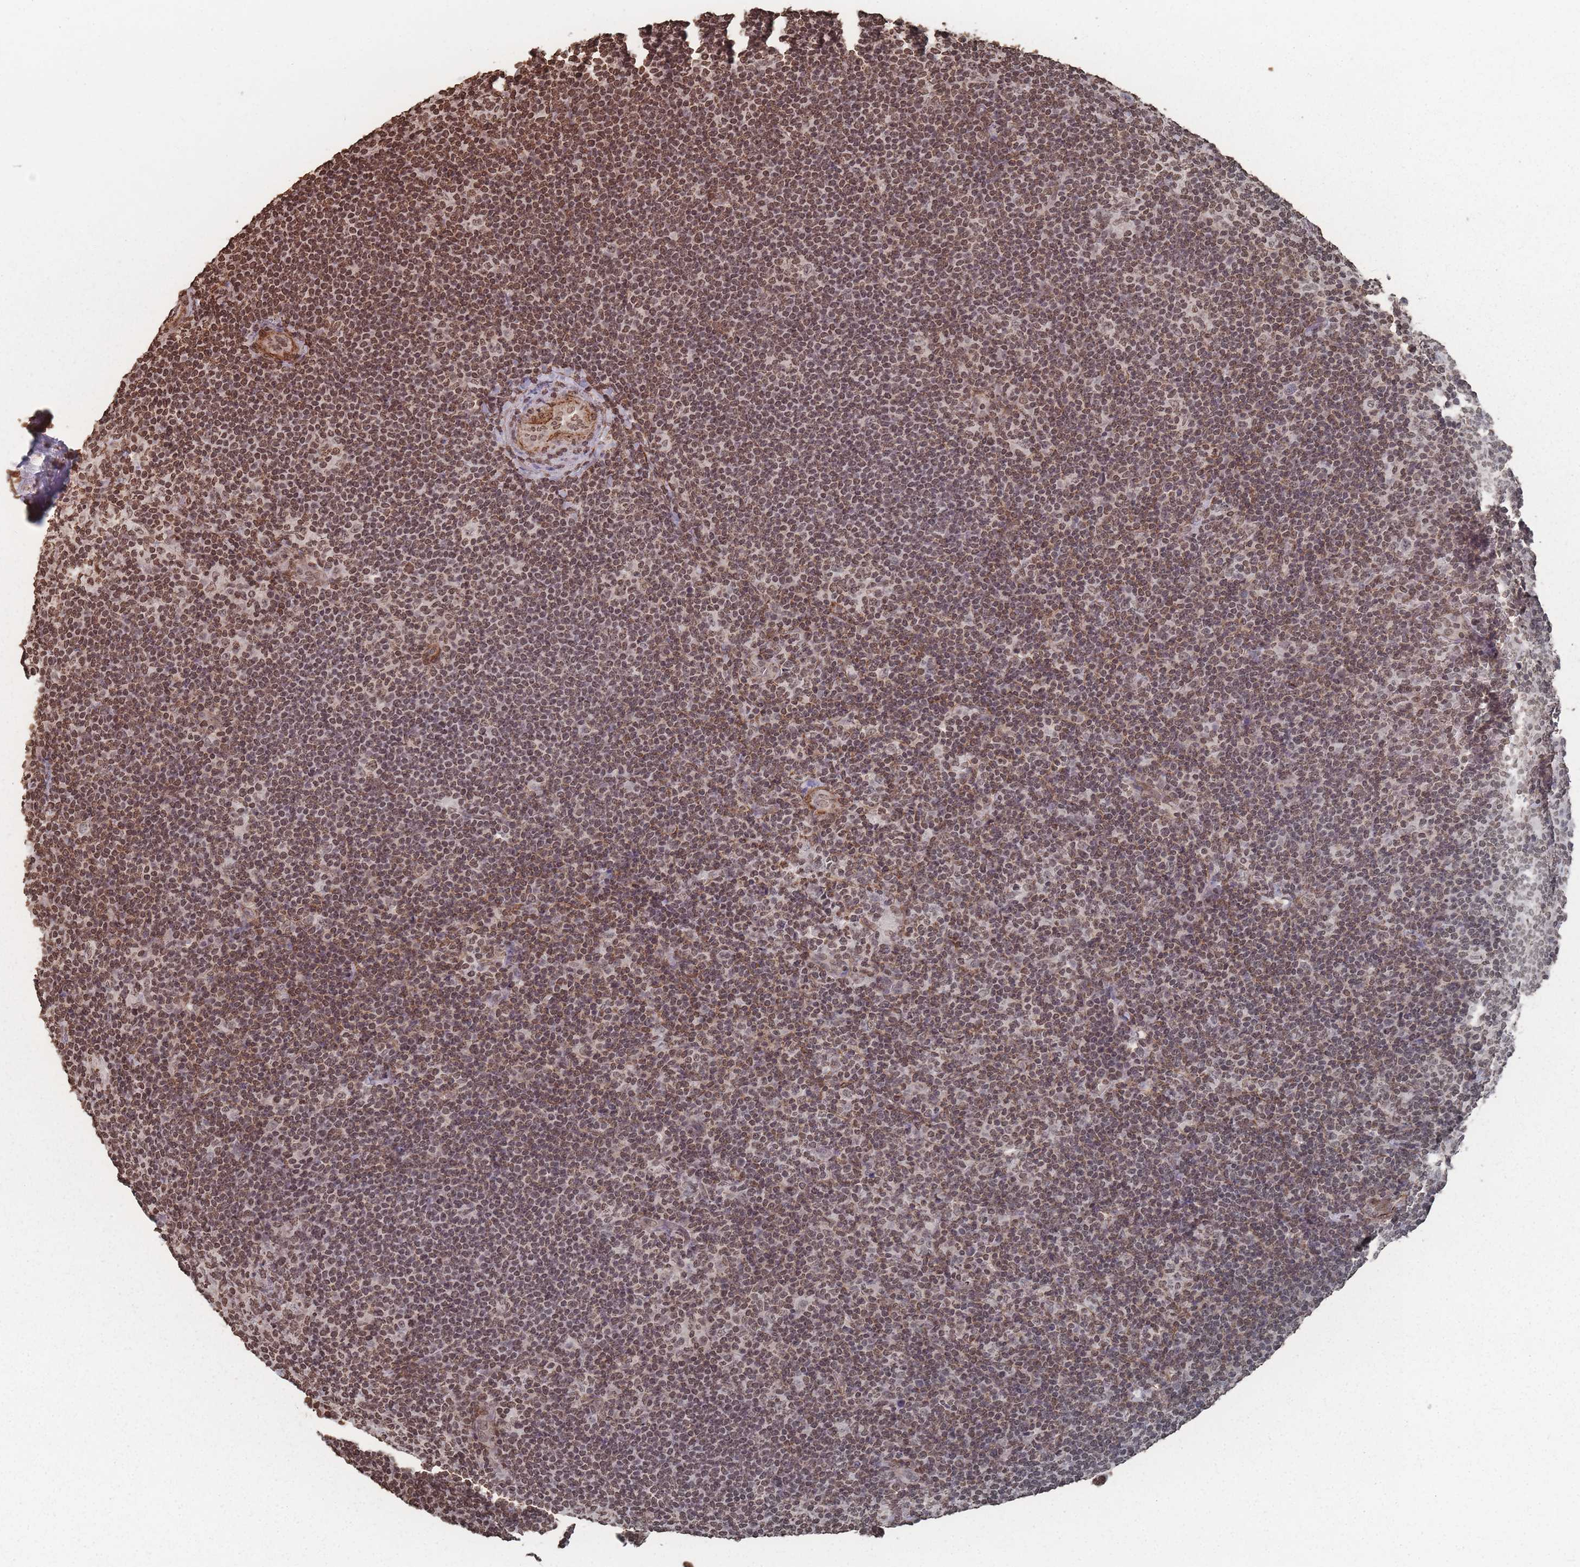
{"staining": {"intensity": "weak", "quantity": "<25%", "location": "nuclear"}, "tissue": "lymphoma", "cell_type": "Tumor cells", "image_type": "cancer", "snomed": [{"axis": "morphology", "description": "Hodgkin's disease, NOS"}, {"axis": "topography", "description": "Lymph node"}], "caption": "High power microscopy photomicrograph of an immunohistochemistry (IHC) photomicrograph of Hodgkin's disease, revealing no significant staining in tumor cells. The staining was performed using DAB to visualize the protein expression in brown, while the nuclei were stained in blue with hematoxylin (Magnification: 20x).", "gene": "PLEKHG5", "patient": {"sex": "female", "age": 57}}